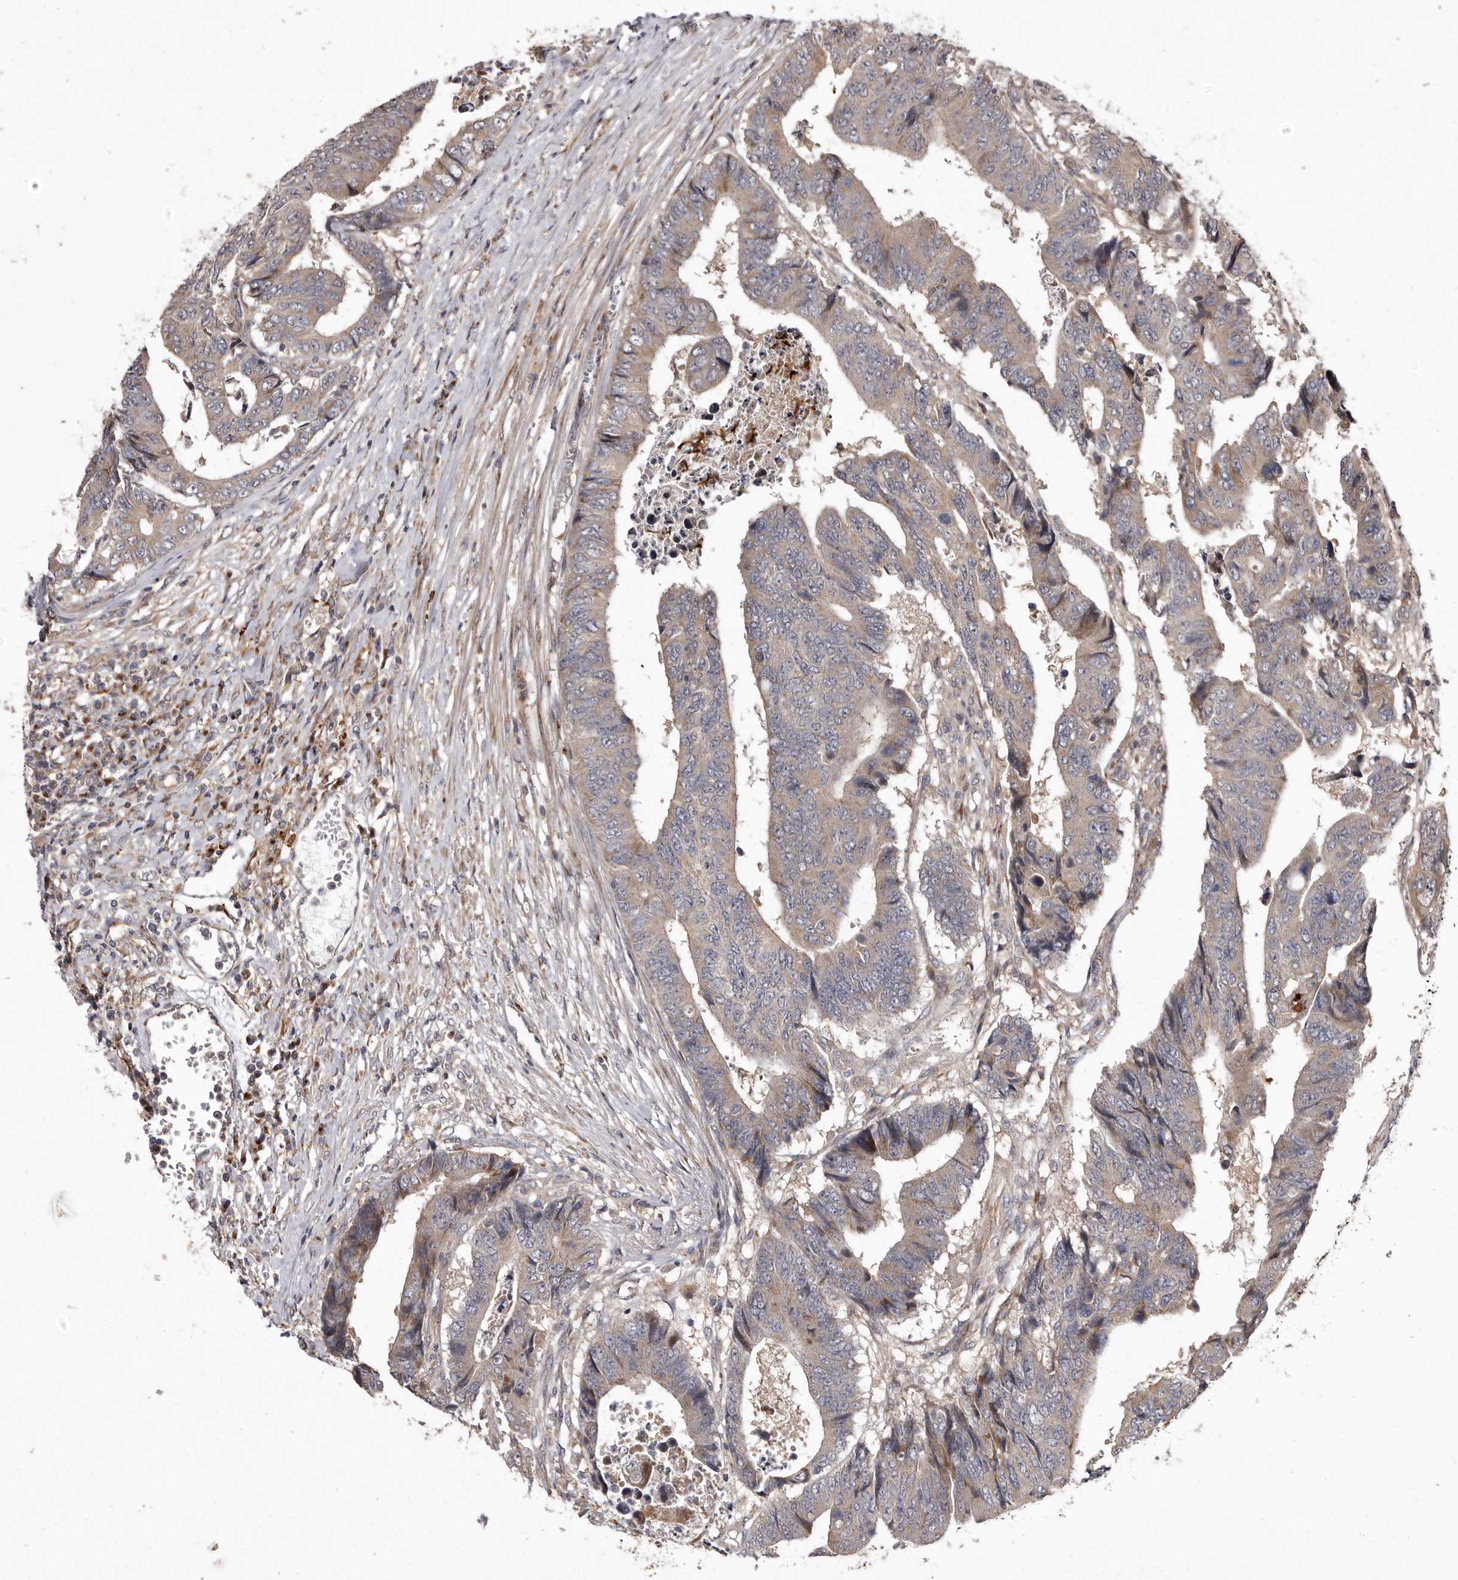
{"staining": {"intensity": "weak", "quantity": "25%-75%", "location": "cytoplasmic/membranous"}, "tissue": "colorectal cancer", "cell_type": "Tumor cells", "image_type": "cancer", "snomed": [{"axis": "morphology", "description": "Adenocarcinoma, NOS"}, {"axis": "topography", "description": "Rectum"}], "caption": "Immunohistochemistry image of human adenocarcinoma (colorectal) stained for a protein (brown), which displays low levels of weak cytoplasmic/membranous positivity in about 25%-75% of tumor cells.", "gene": "FLAD1", "patient": {"sex": "male", "age": 84}}